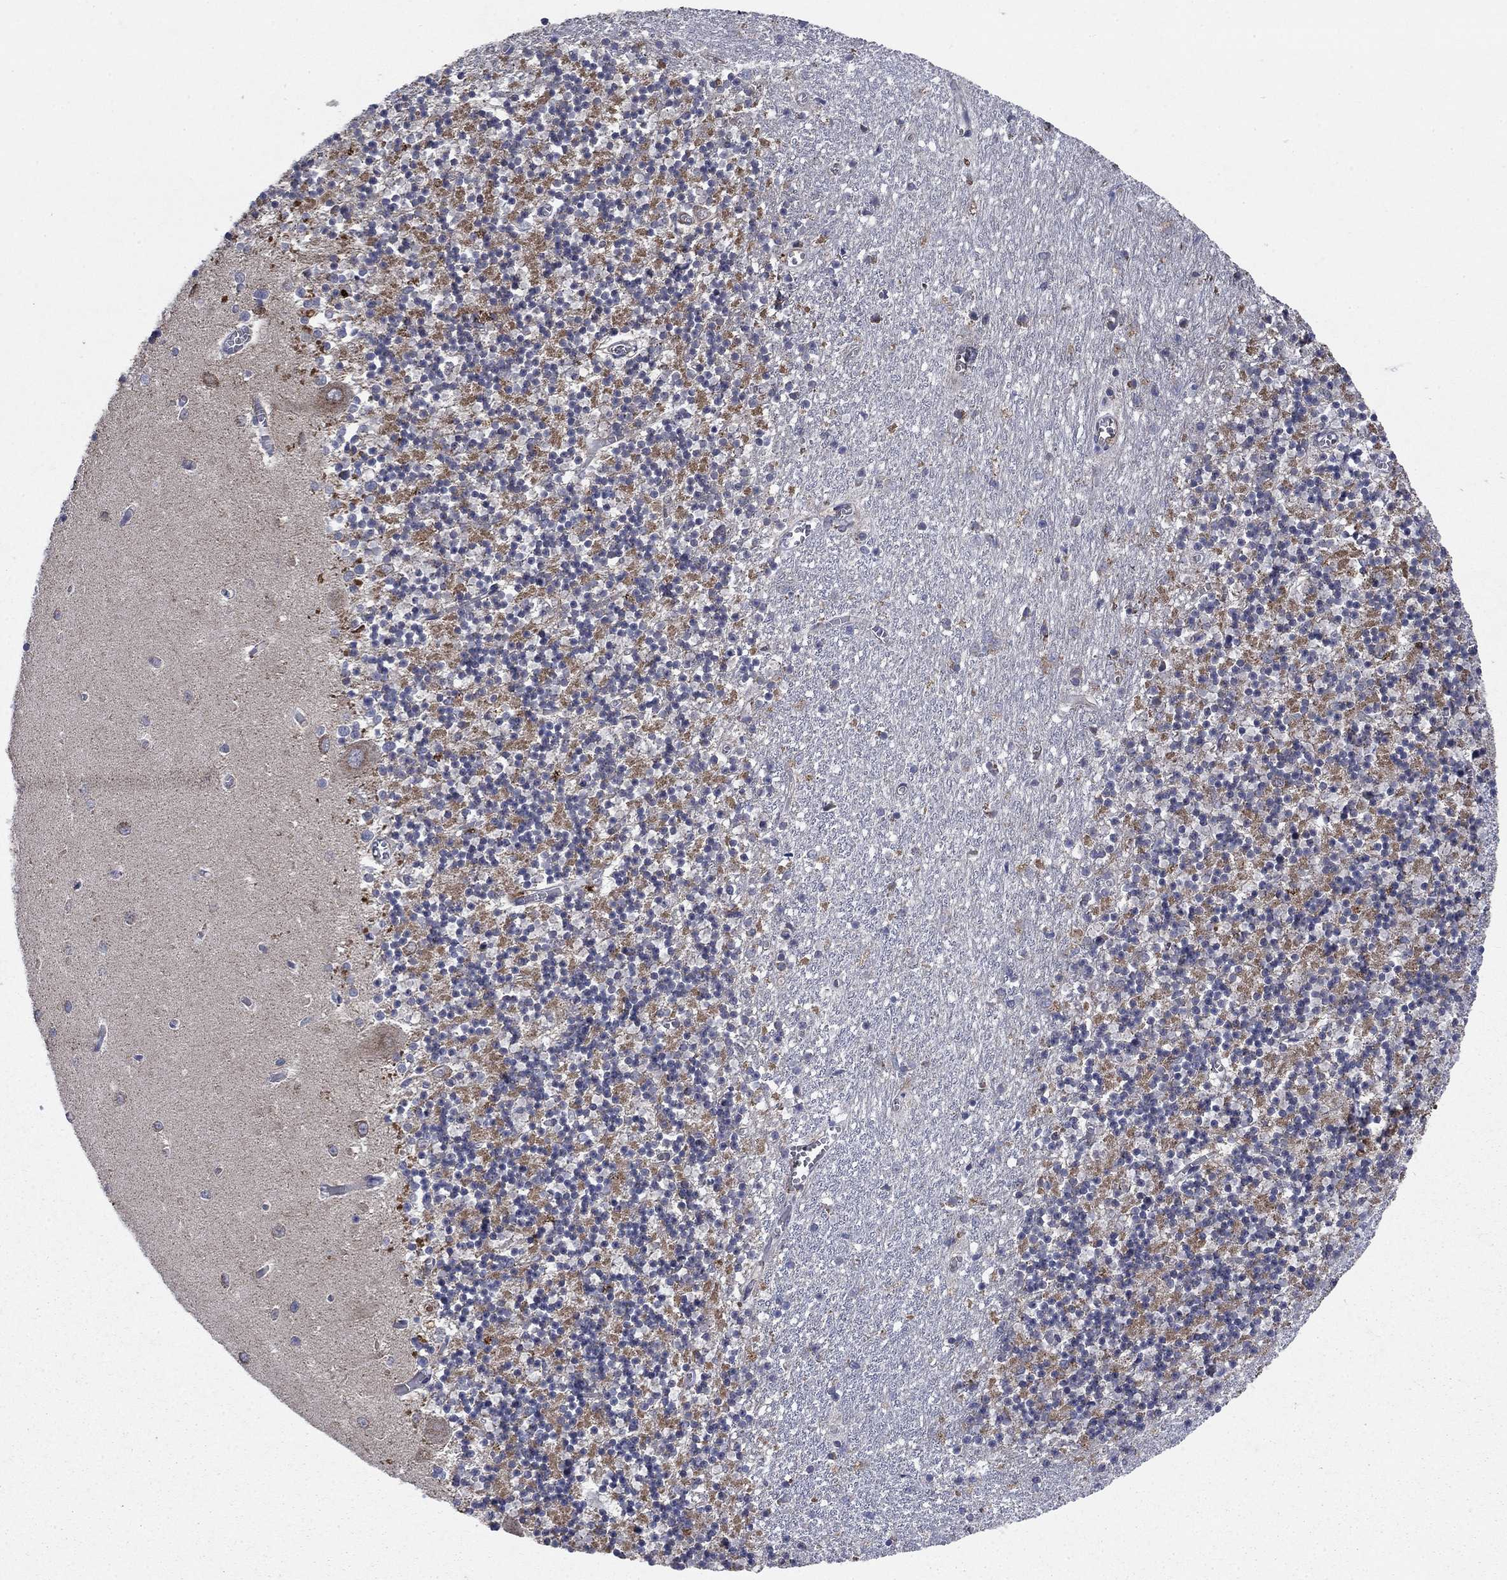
{"staining": {"intensity": "negative", "quantity": "none", "location": "none"}, "tissue": "cerebellum", "cell_type": "Cells in granular layer", "image_type": "normal", "snomed": [{"axis": "morphology", "description": "Normal tissue, NOS"}, {"axis": "topography", "description": "Cerebellum"}], "caption": "A histopathology image of human cerebellum is negative for staining in cells in granular layer. (Immunohistochemistry, brightfield microscopy, high magnification).", "gene": "NDUFC1", "patient": {"sex": "female", "age": 64}}